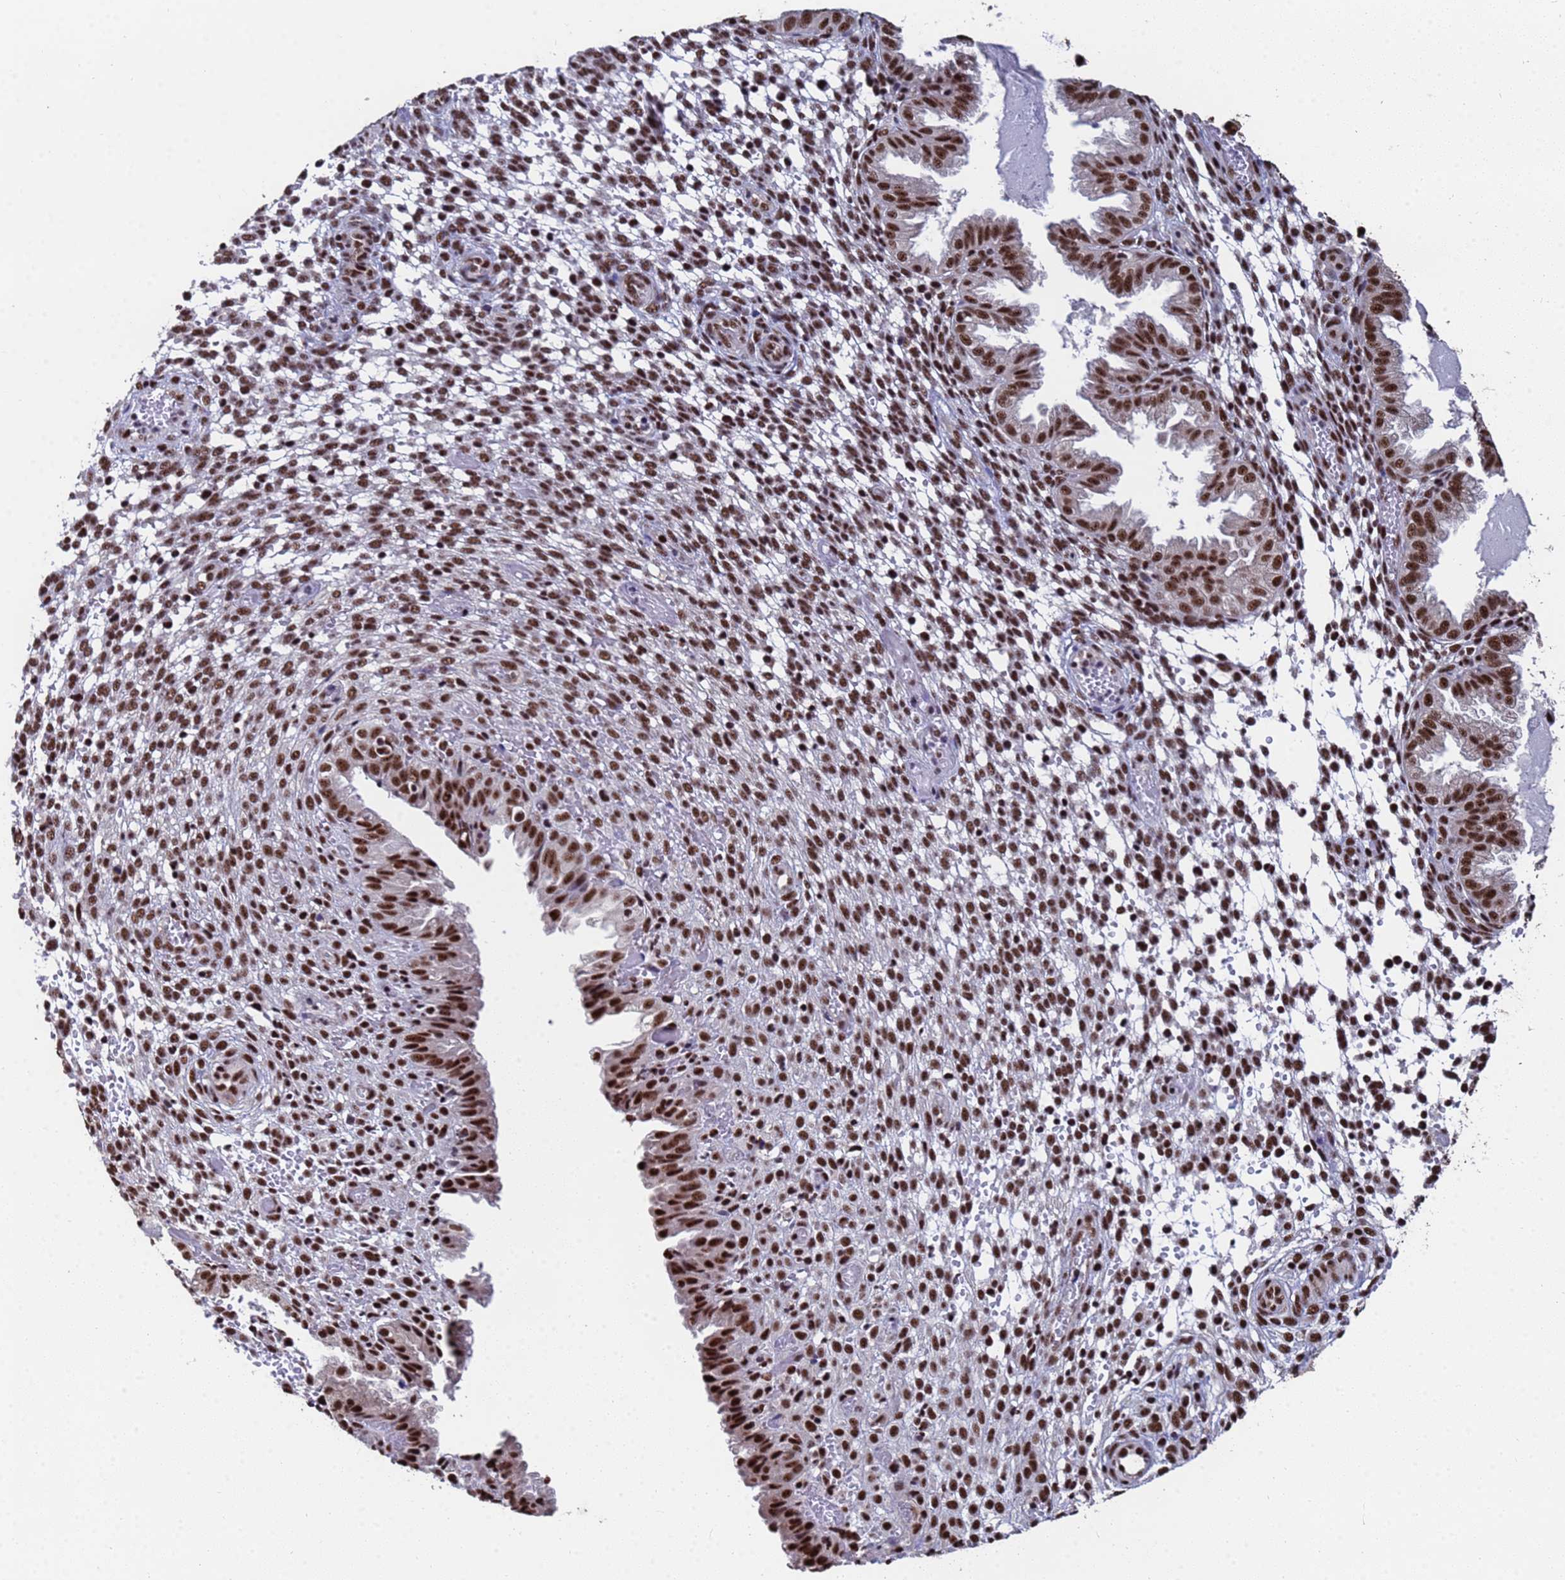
{"staining": {"intensity": "moderate", "quantity": "25%-75%", "location": "nuclear"}, "tissue": "endometrium", "cell_type": "Cells in endometrial stroma", "image_type": "normal", "snomed": [{"axis": "morphology", "description": "Normal tissue, NOS"}, {"axis": "topography", "description": "Endometrium"}], "caption": "Benign endometrium was stained to show a protein in brown. There is medium levels of moderate nuclear expression in about 25%-75% of cells in endometrial stroma. (Stains: DAB (3,3'-diaminobenzidine) in brown, nuclei in blue, Microscopy: brightfield microscopy at high magnification).", "gene": "SF3B2", "patient": {"sex": "female", "age": 33}}